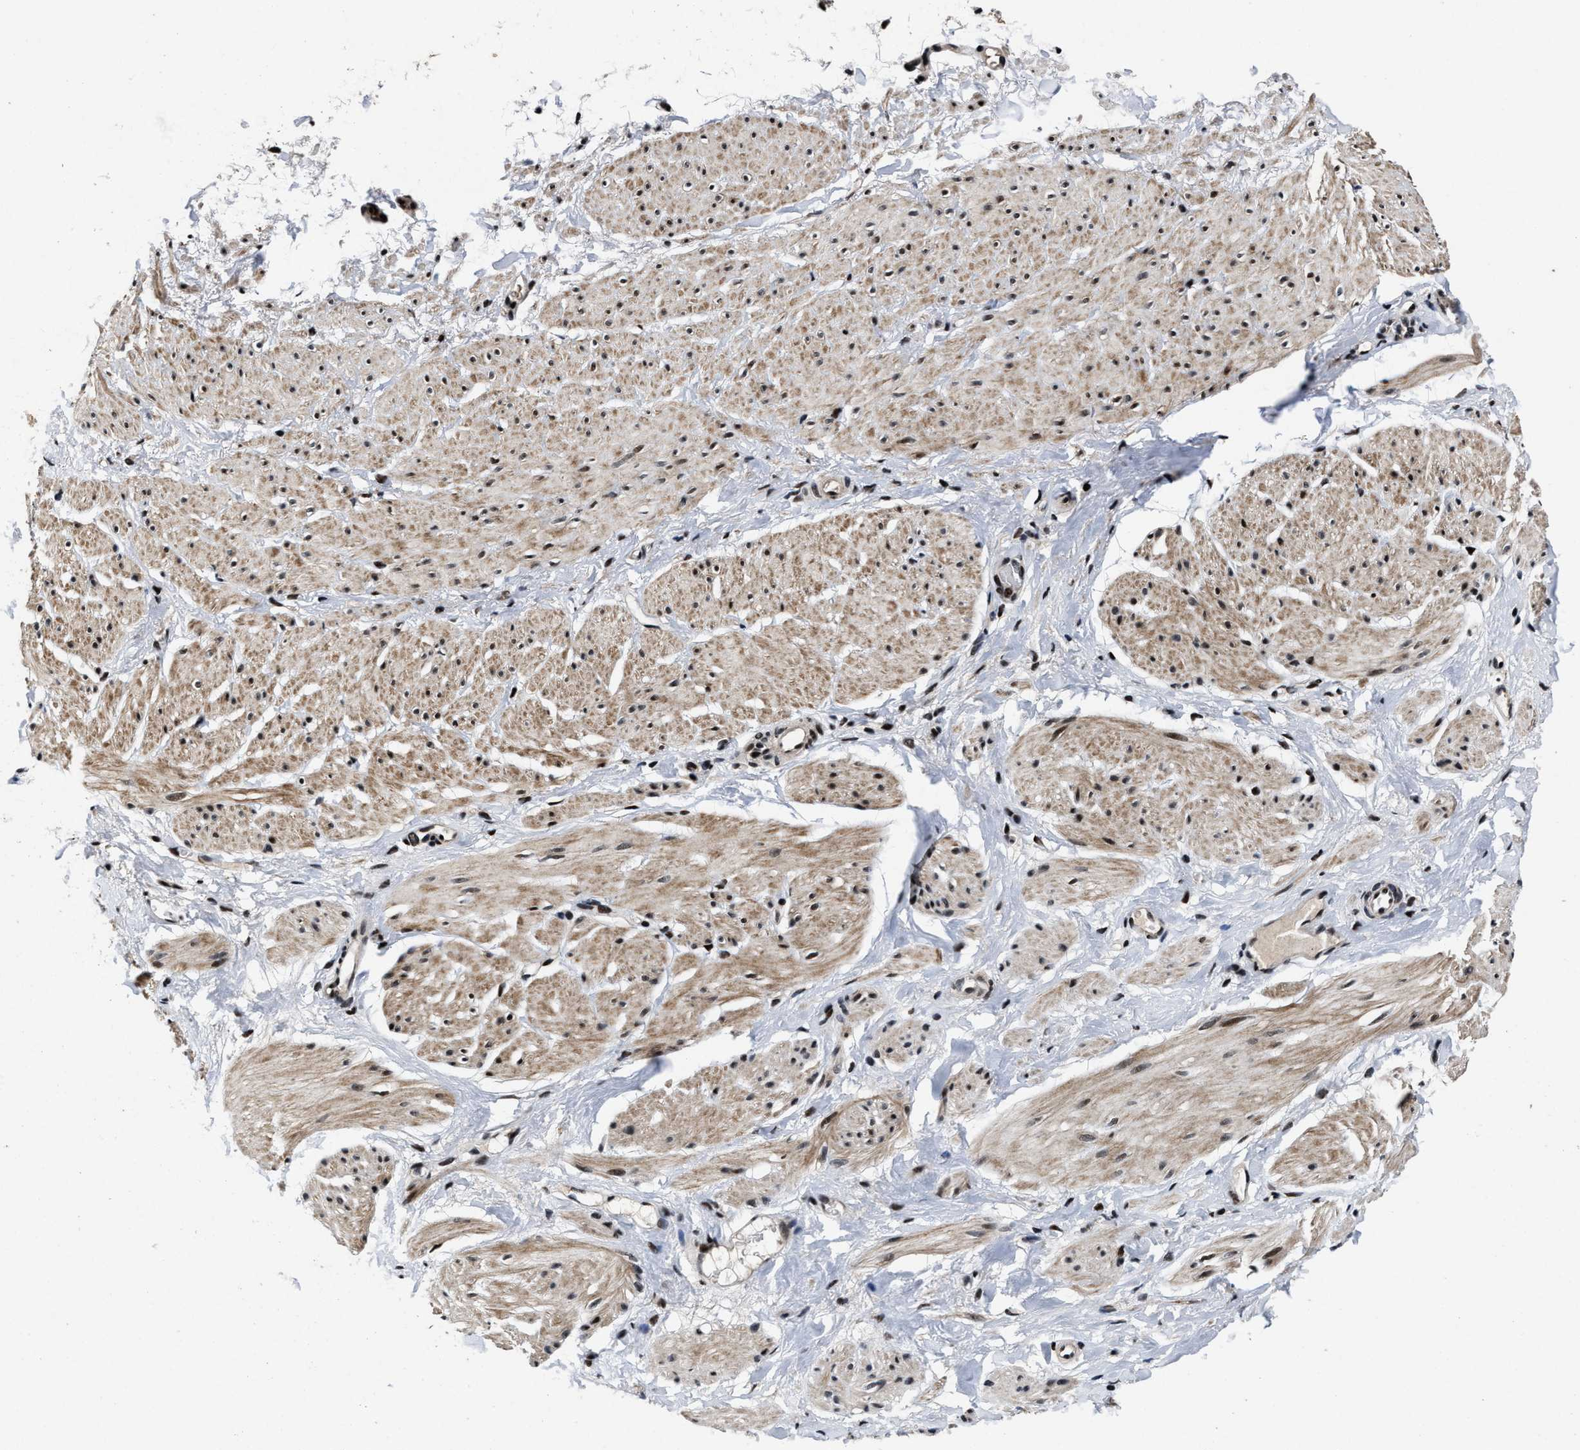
{"staining": {"intensity": "weak", "quantity": ">75%", "location": "cytoplasmic/membranous,nuclear"}, "tissue": "smooth muscle", "cell_type": "Smooth muscle cells", "image_type": "normal", "snomed": [{"axis": "morphology", "description": "Normal tissue, NOS"}, {"axis": "topography", "description": "Smooth muscle"}], "caption": "Protein expression analysis of benign smooth muscle reveals weak cytoplasmic/membranous,nuclear staining in approximately >75% of smooth muscle cells. (Brightfield microscopy of DAB IHC at high magnification).", "gene": "ZNF233", "patient": {"sex": "male", "age": 16}}